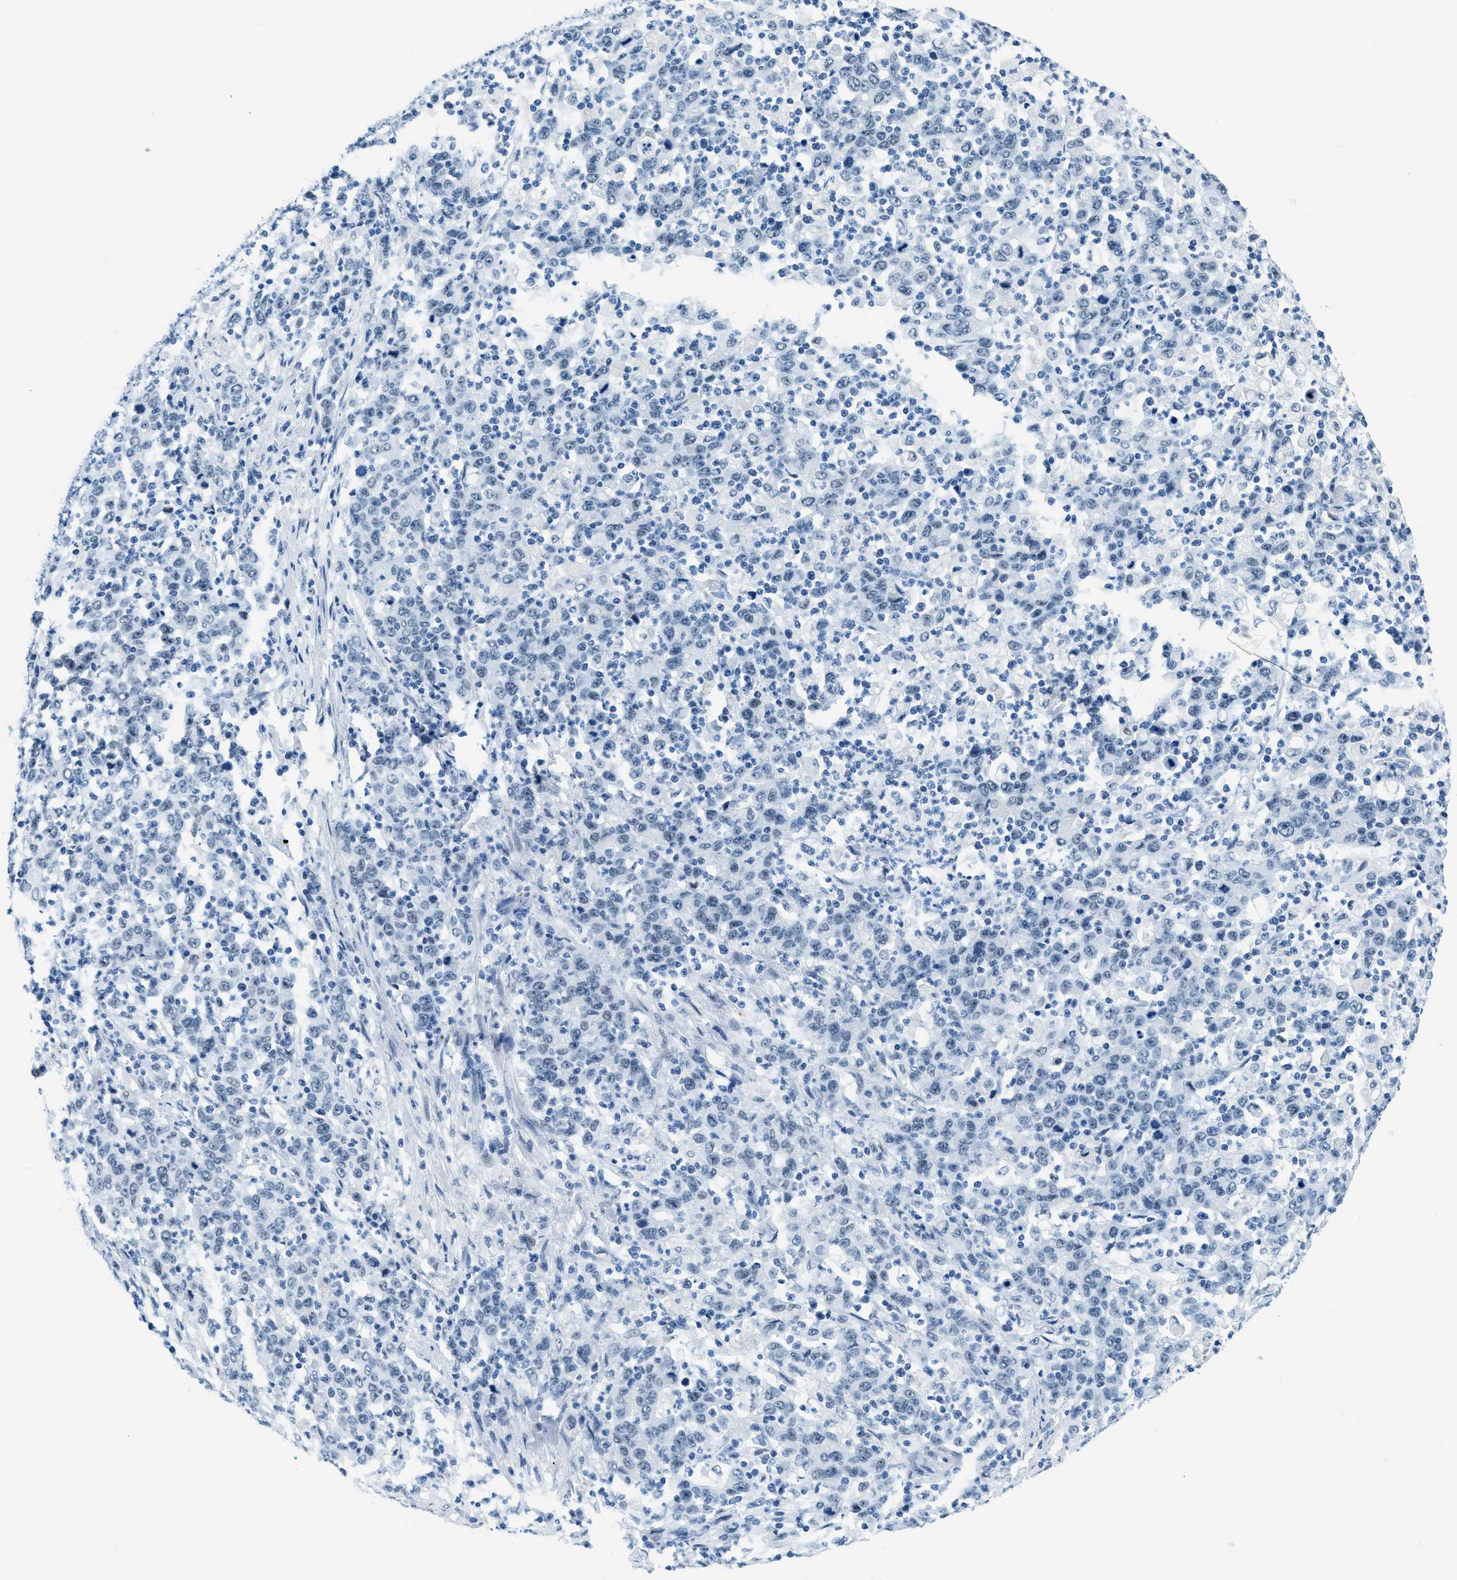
{"staining": {"intensity": "negative", "quantity": "none", "location": "none"}, "tissue": "stomach cancer", "cell_type": "Tumor cells", "image_type": "cancer", "snomed": [{"axis": "morphology", "description": "Adenocarcinoma, NOS"}, {"axis": "topography", "description": "Stomach, upper"}], "caption": "Stomach cancer (adenocarcinoma) stained for a protein using immunohistochemistry (IHC) demonstrates no staining tumor cells.", "gene": "PLA2G2A", "patient": {"sex": "male", "age": 69}}